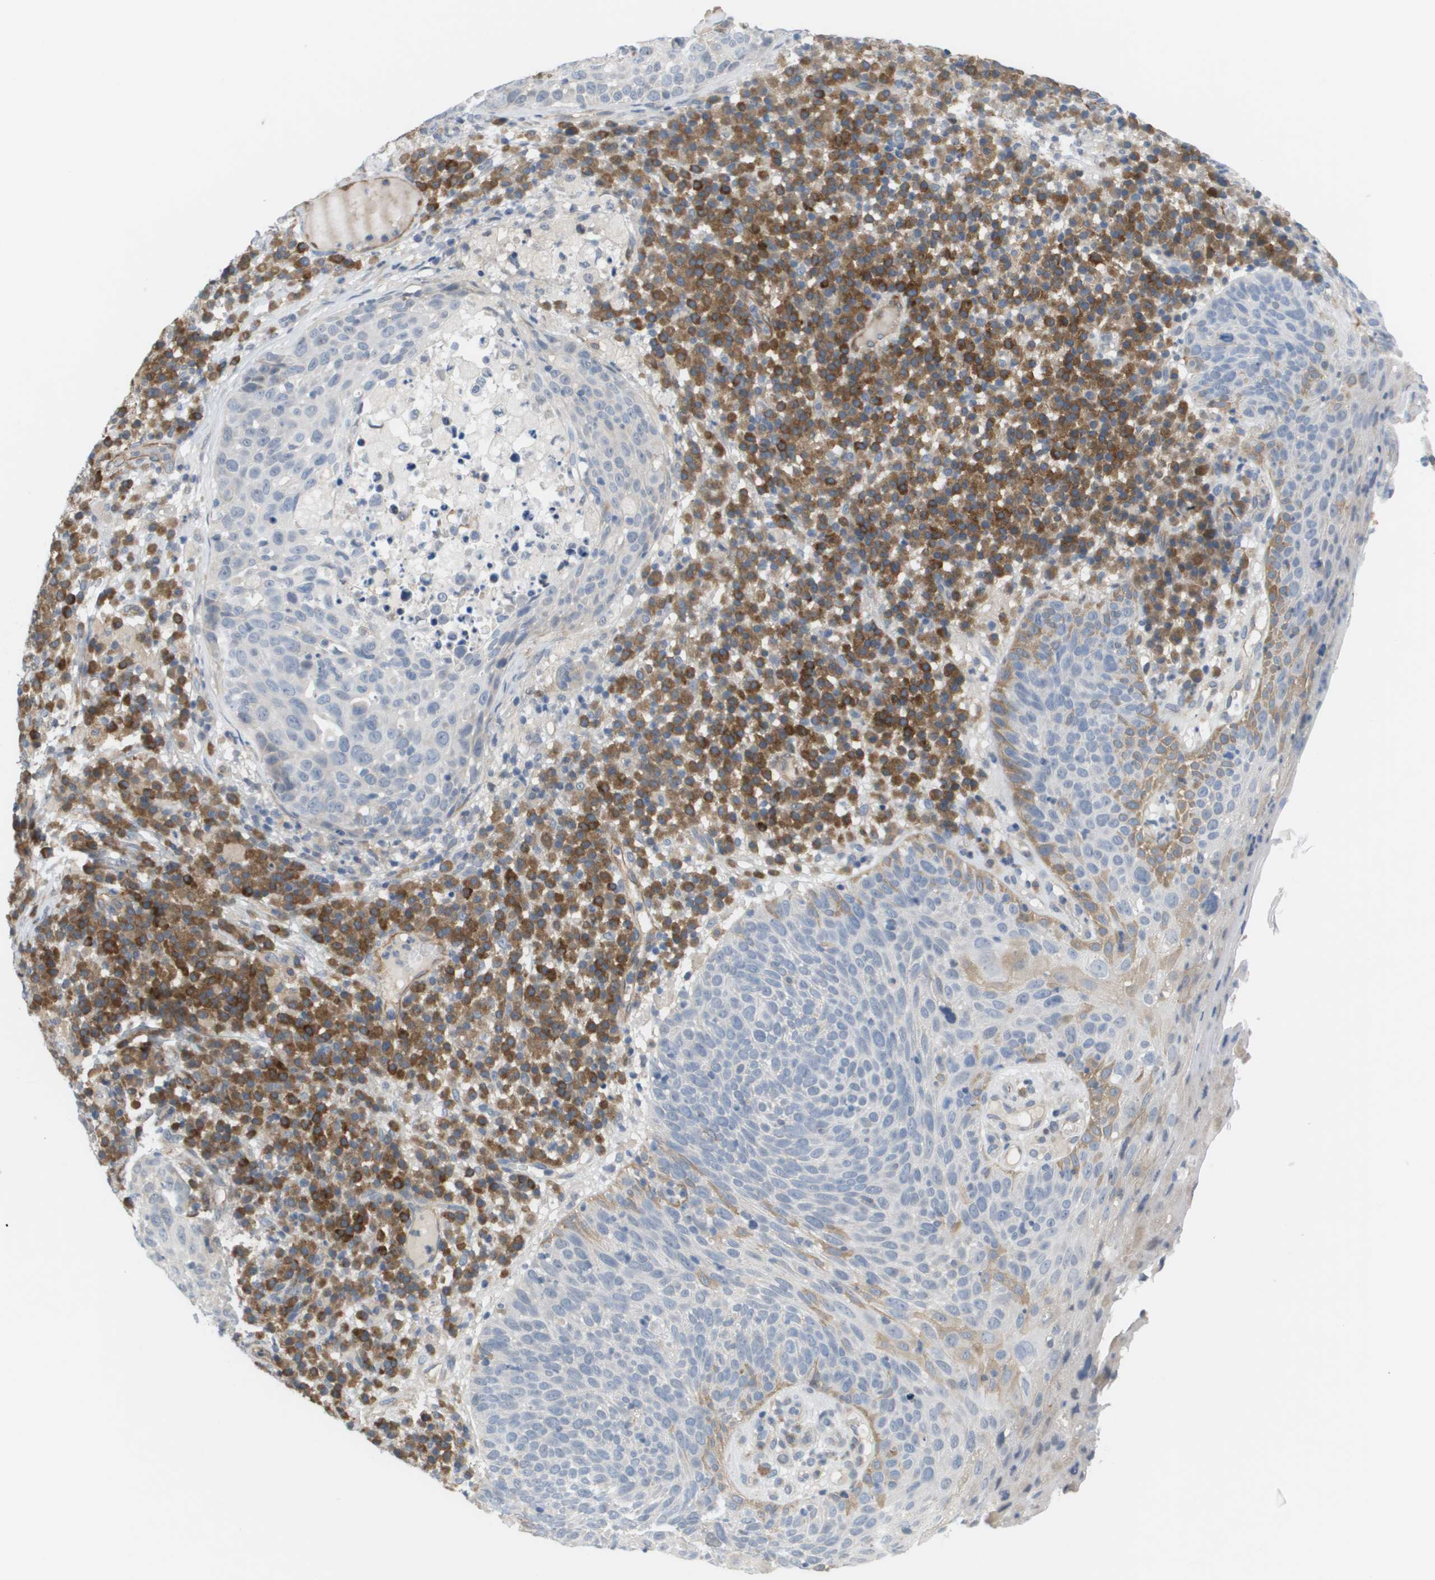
{"staining": {"intensity": "negative", "quantity": "none", "location": "none"}, "tissue": "skin cancer", "cell_type": "Tumor cells", "image_type": "cancer", "snomed": [{"axis": "morphology", "description": "Squamous cell carcinoma in situ, NOS"}, {"axis": "morphology", "description": "Squamous cell carcinoma, NOS"}, {"axis": "topography", "description": "Skin"}], "caption": "Tumor cells are negative for protein expression in human skin cancer (squamous cell carcinoma).", "gene": "MARCHF8", "patient": {"sex": "male", "age": 93}}